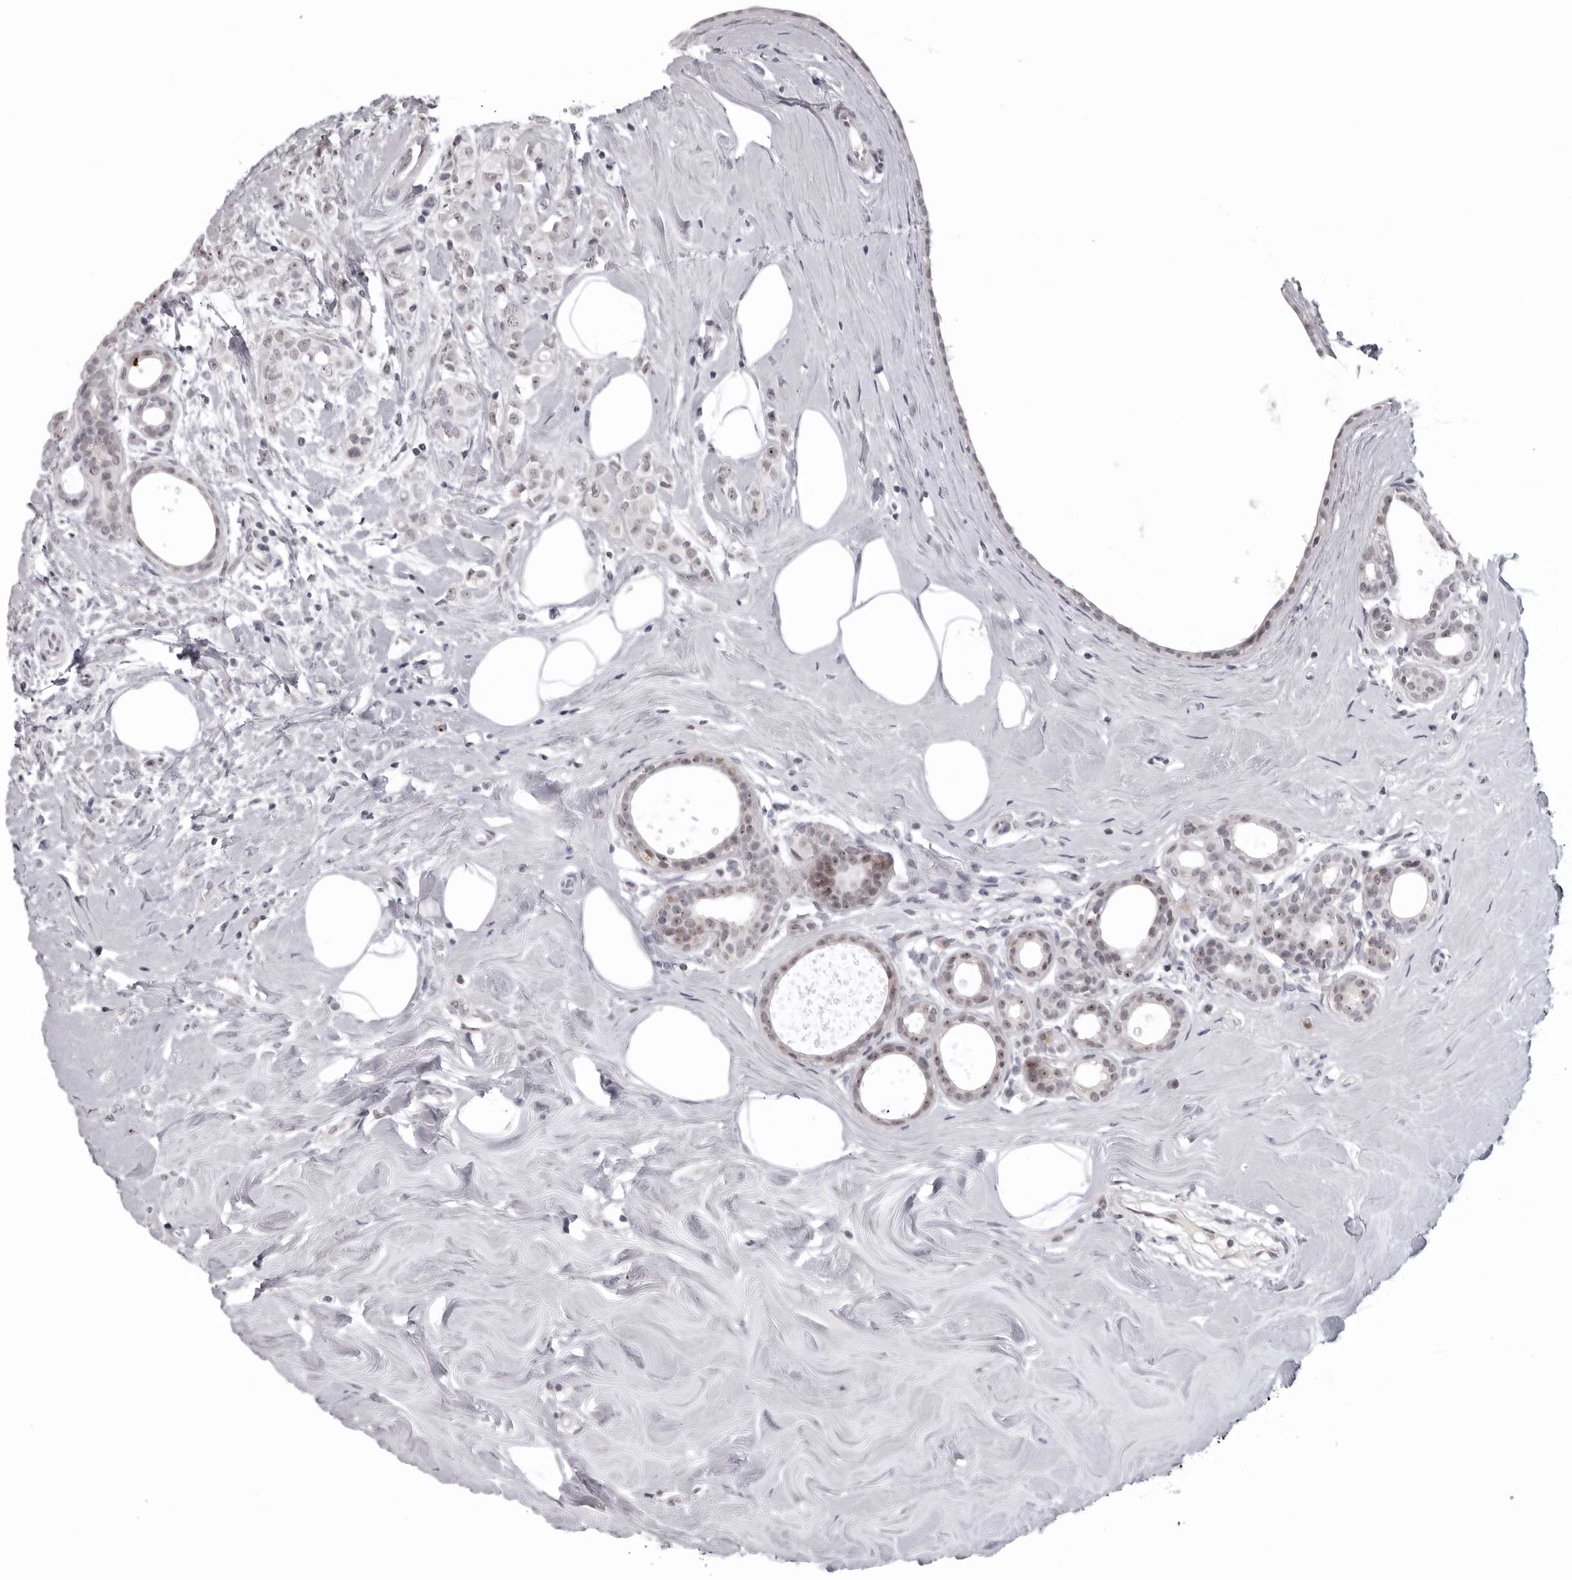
{"staining": {"intensity": "moderate", "quantity": "<25%", "location": "nuclear"}, "tissue": "breast cancer", "cell_type": "Tumor cells", "image_type": "cancer", "snomed": [{"axis": "morphology", "description": "Lobular carcinoma"}, {"axis": "topography", "description": "Breast"}], "caption": "A brown stain shows moderate nuclear staining of a protein in human breast cancer (lobular carcinoma) tumor cells.", "gene": "HELZ", "patient": {"sex": "female", "age": 47}}